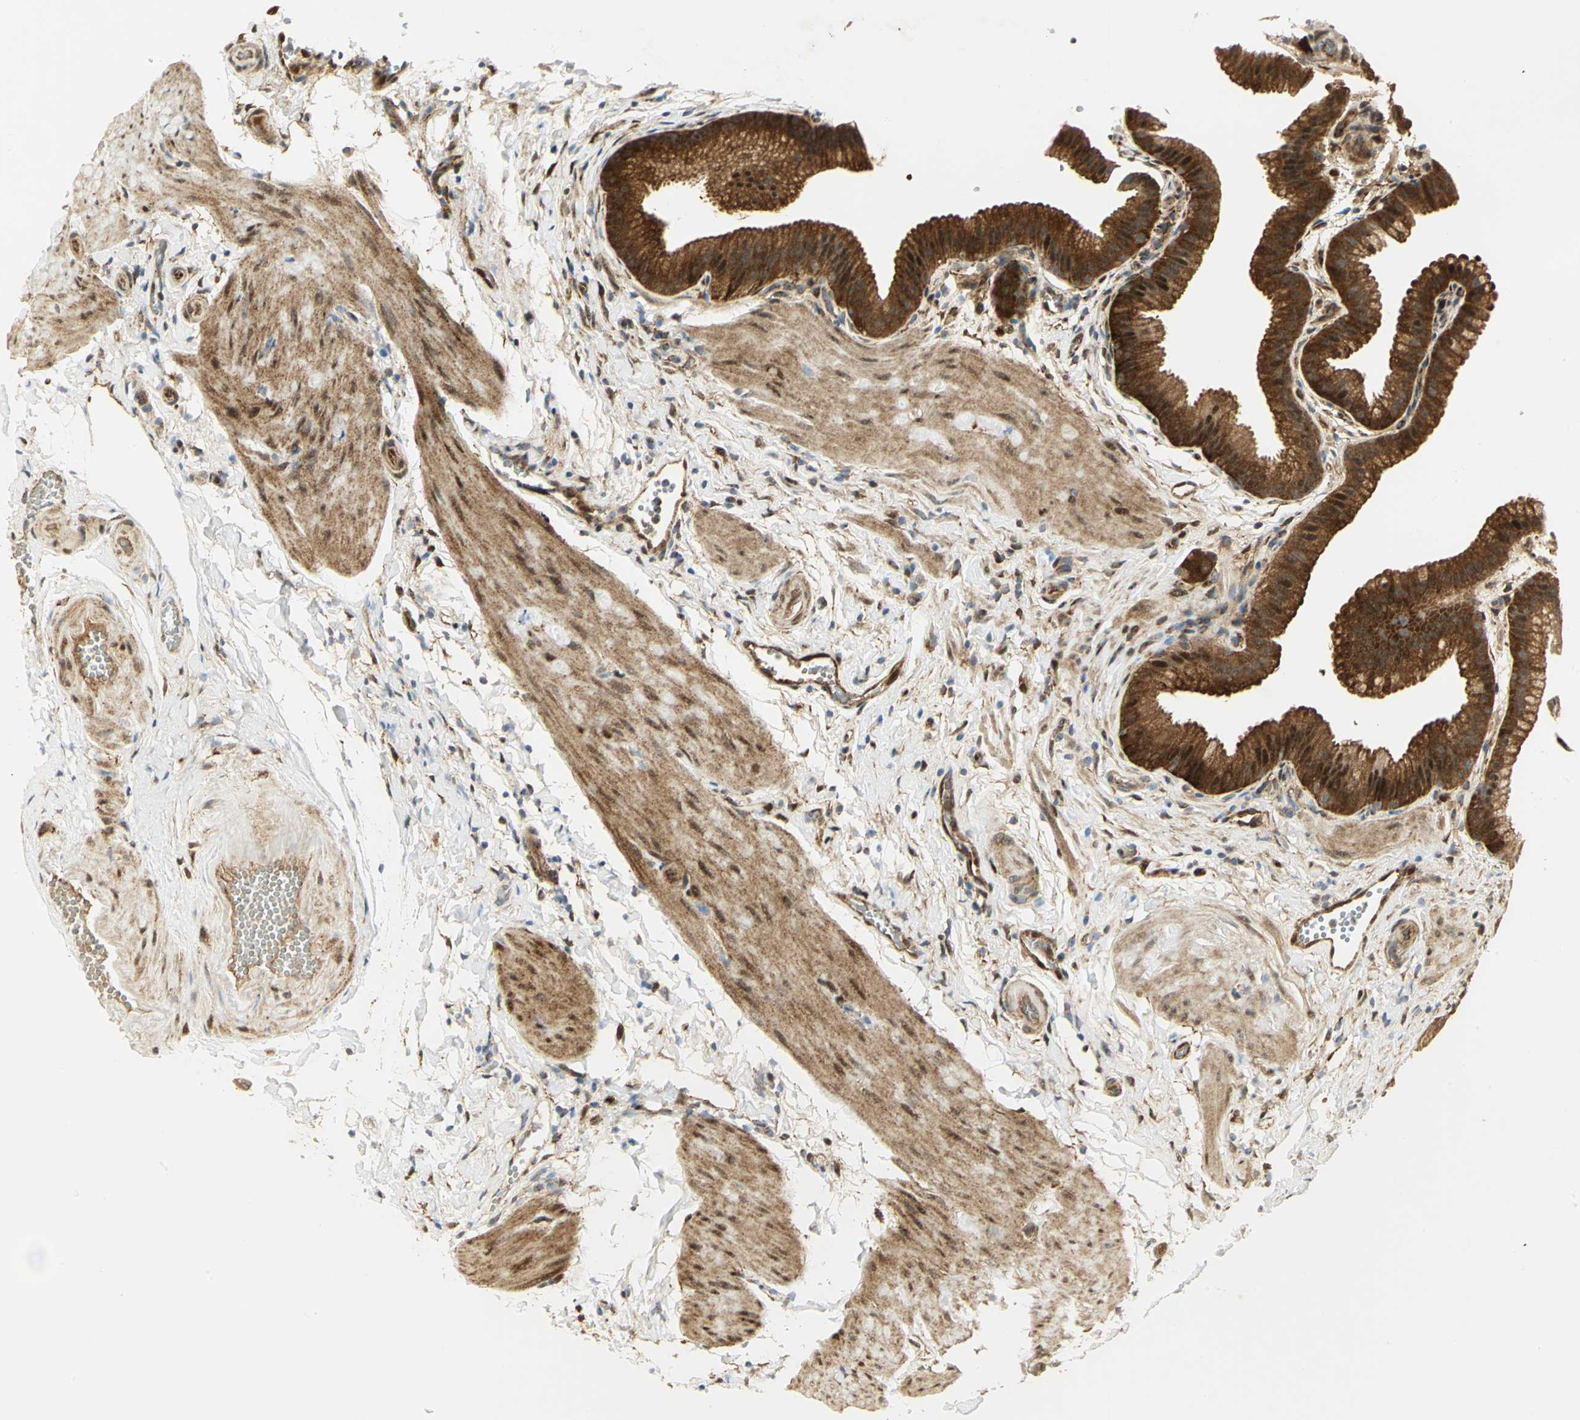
{"staining": {"intensity": "strong", "quantity": ">75%", "location": "cytoplasmic/membranous,nuclear"}, "tissue": "gallbladder", "cell_type": "Glandular cells", "image_type": "normal", "snomed": [{"axis": "morphology", "description": "Normal tissue, NOS"}, {"axis": "topography", "description": "Gallbladder"}], "caption": "DAB immunohistochemical staining of benign gallbladder exhibits strong cytoplasmic/membranous,nuclear protein positivity in approximately >75% of glandular cells. Using DAB (brown) and hematoxylin (blue) stains, captured at high magnification using brightfield microscopy.", "gene": "EEA1", "patient": {"sex": "female", "age": 63}}